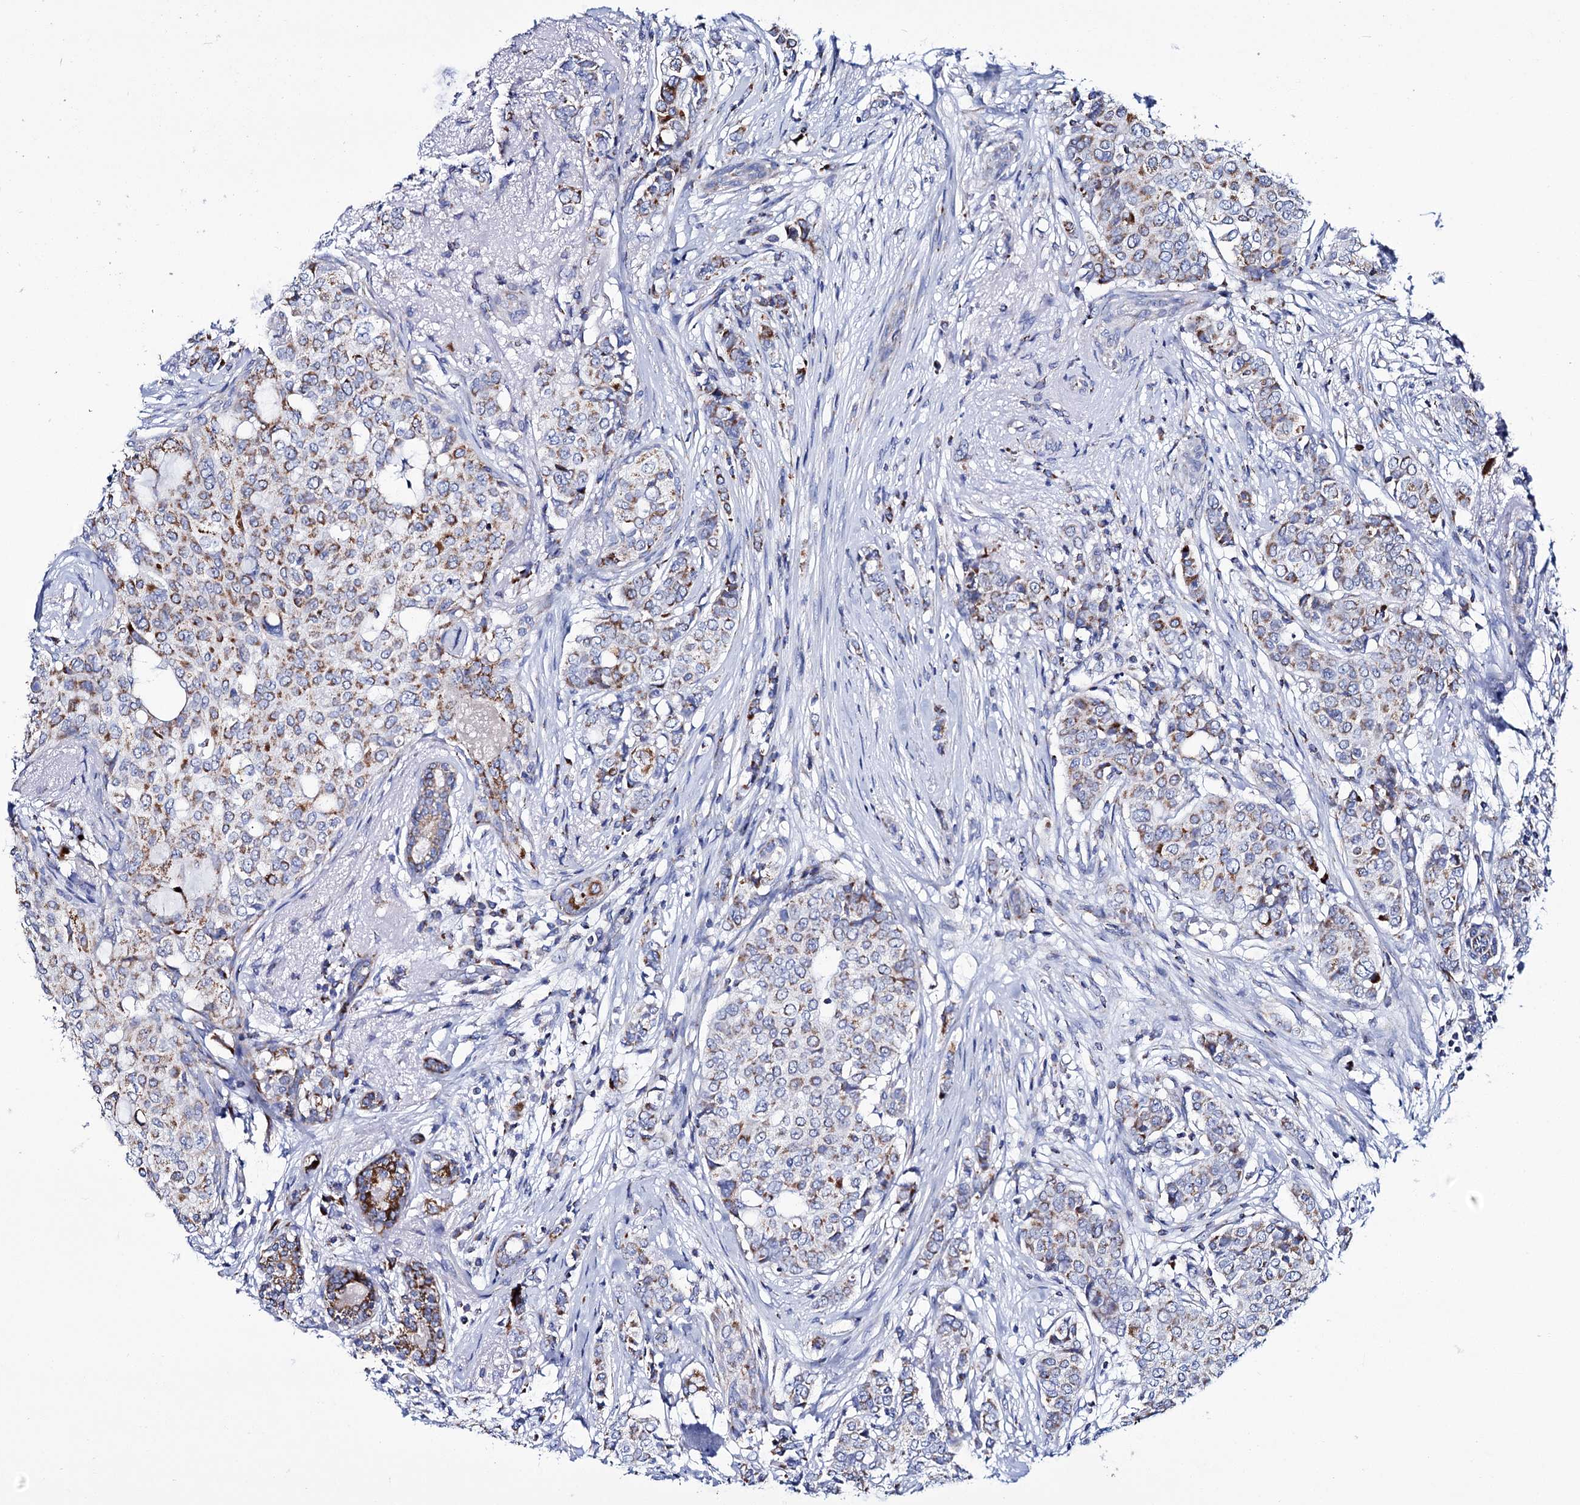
{"staining": {"intensity": "moderate", "quantity": ">75%", "location": "cytoplasmic/membranous"}, "tissue": "breast cancer", "cell_type": "Tumor cells", "image_type": "cancer", "snomed": [{"axis": "morphology", "description": "Lobular carcinoma"}, {"axis": "topography", "description": "Breast"}], "caption": "Immunohistochemistry (IHC) staining of breast cancer, which displays medium levels of moderate cytoplasmic/membranous staining in about >75% of tumor cells indicating moderate cytoplasmic/membranous protein staining. The staining was performed using DAB (brown) for protein detection and nuclei were counterstained in hematoxylin (blue).", "gene": "UBASH3B", "patient": {"sex": "female", "age": 51}}